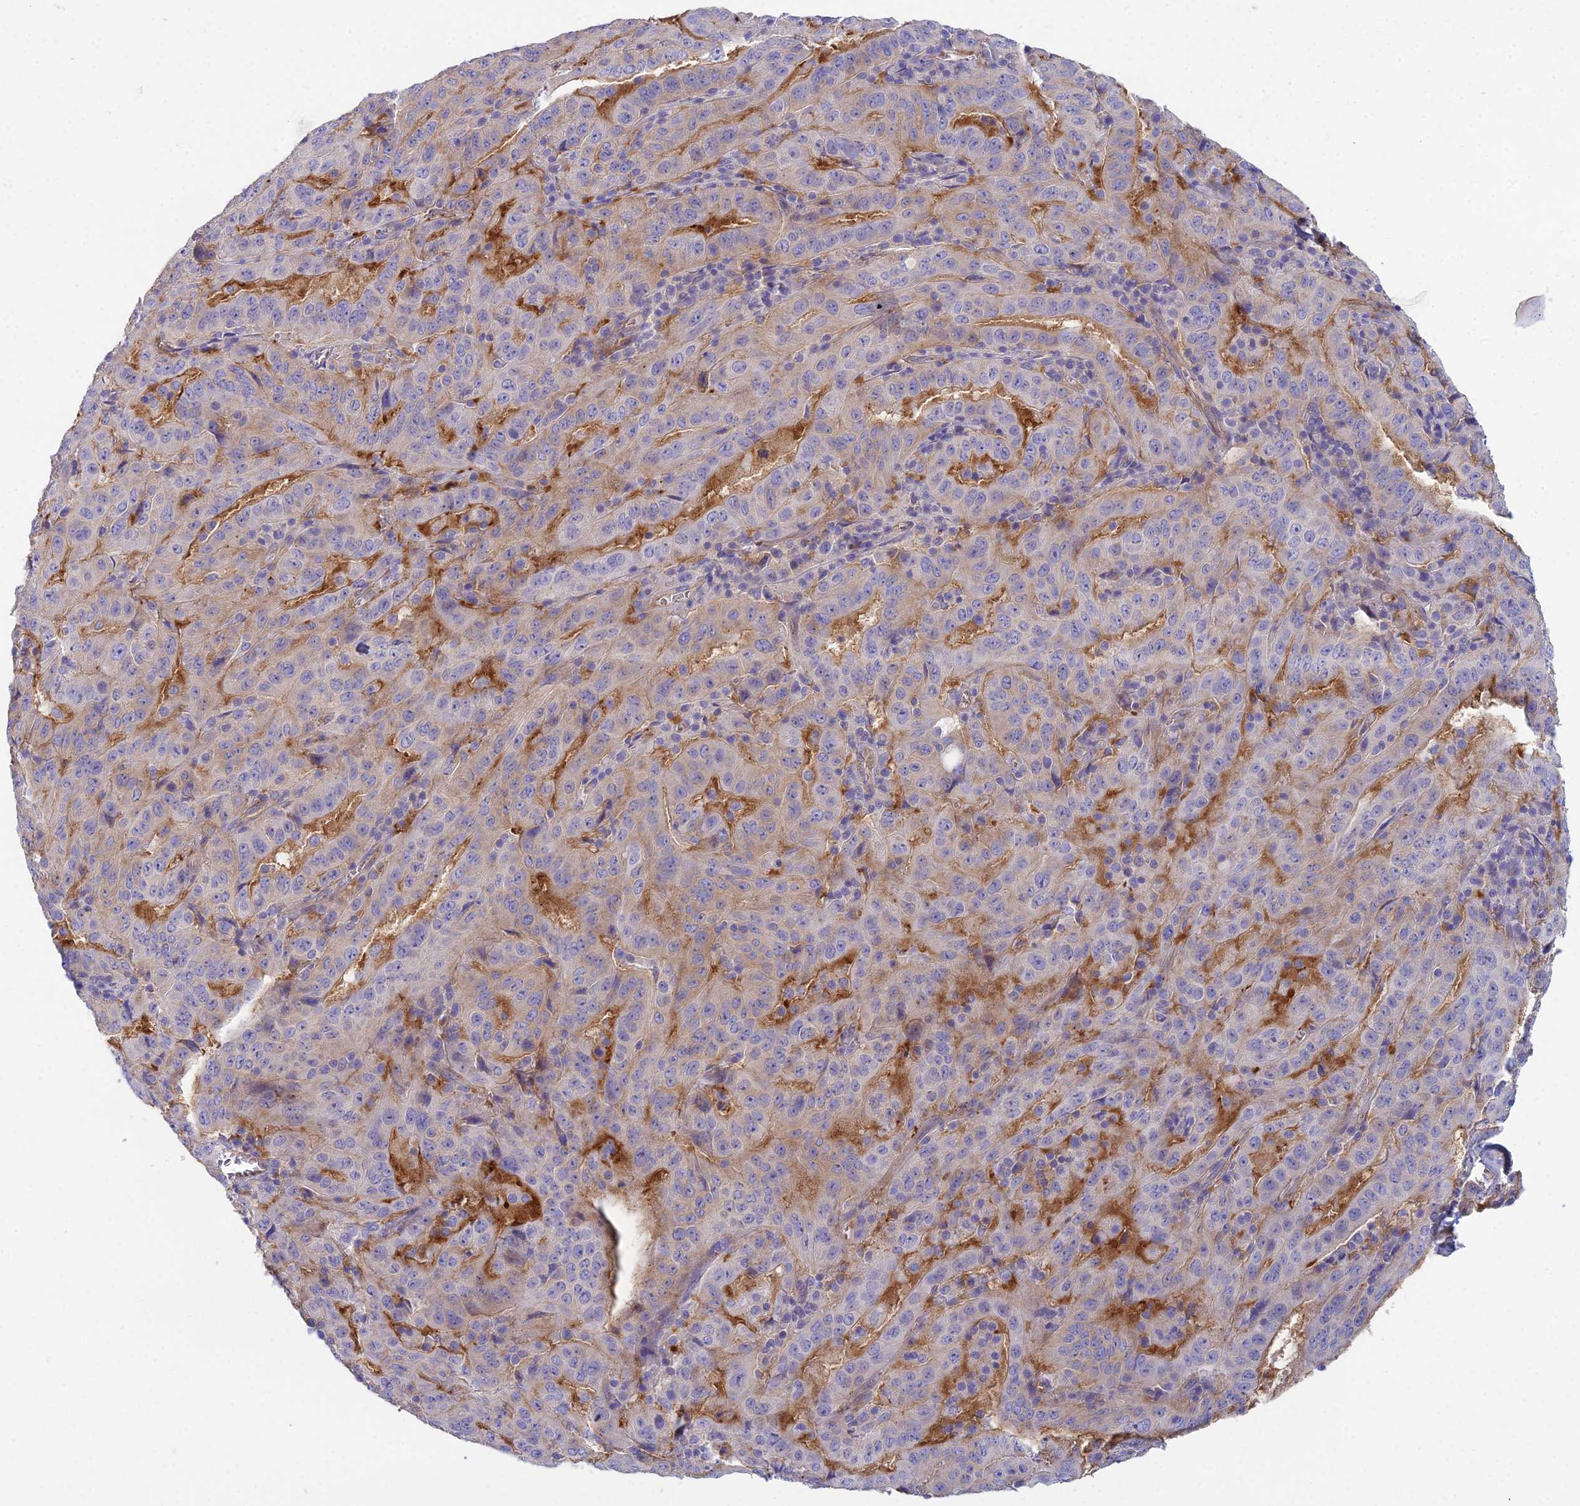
{"staining": {"intensity": "weak", "quantity": "<25%", "location": "cytoplasmic/membranous"}, "tissue": "pancreatic cancer", "cell_type": "Tumor cells", "image_type": "cancer", "snomed": [{"axis": "morphology", "description": "Adenocarcinoma, NOS"}, {"axis": "topography", "description": "Pancreas"}], "caption": "Tumor cells show no significant protein expression in adenocarcinoma (pancreatic). (Brightfield microscopy of DAB immunohistochemistry (IHC) at high magnification).", "gene": "ZNF564", "patient": {"sex": "male", "age": 63}}